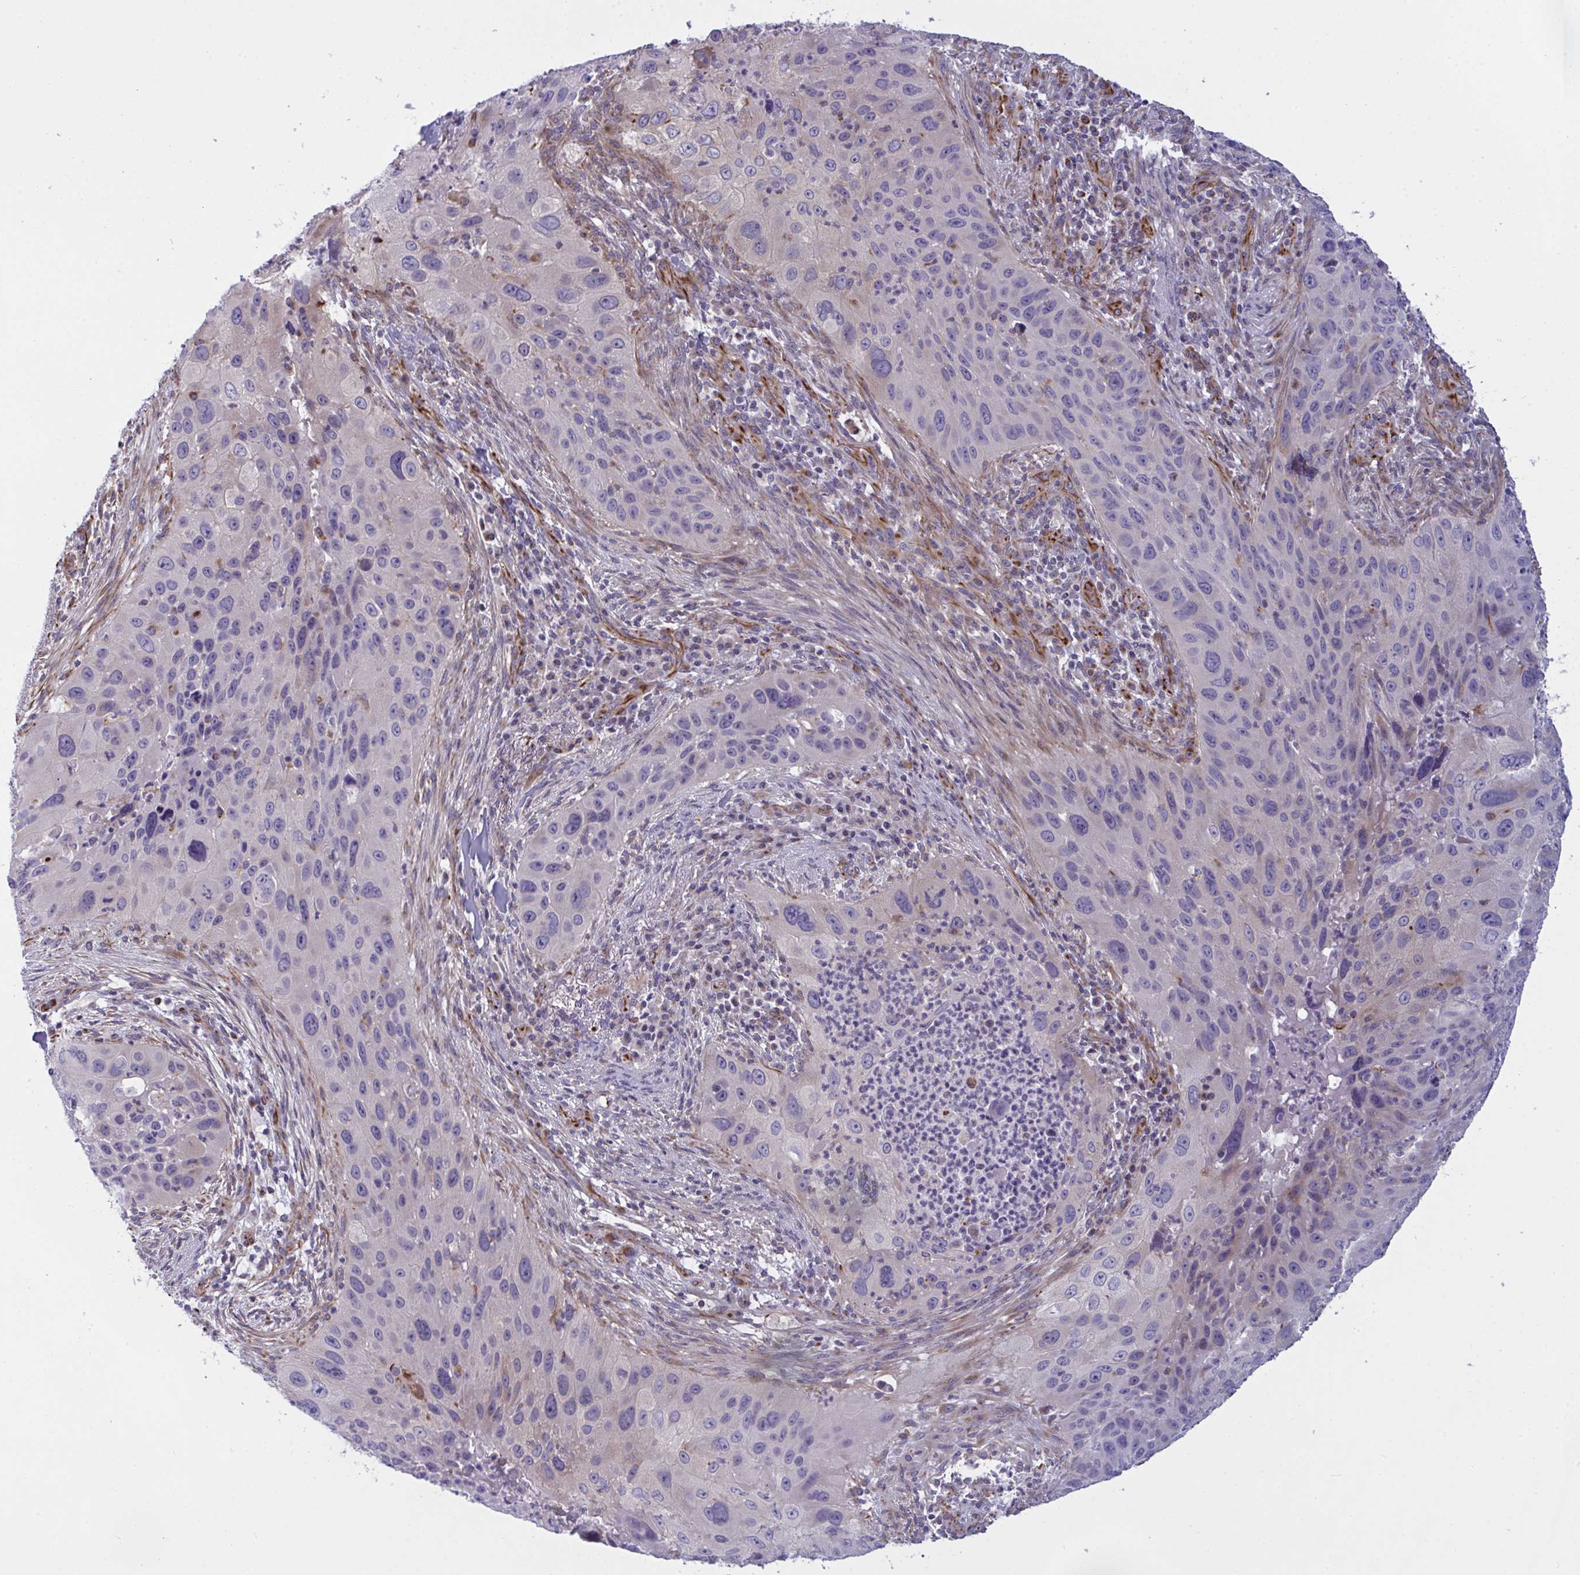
{"staining": {"intensity": "moderate", "quantity": "<25%", "location": "cytoplasmic/membranous"}, "tissue": "lung cancer", "cell_type": "Tumor cells", "image_type": "cancer", "snomed": [{"axis": "morphology", "description": "Squamous cell carcinoma, NOS"}, {"axis": "topography", "description": "Lung"}], "caption": "About <25% of tumor cells in human lung cancer (squamous cell carcinoma) exhibit moderate cytoplasmic/membranous protein expression as visualized by brown immunohistochemical staining.", "gene": "DCBLD1", "patient": {"sex": "male", "age": 63}}